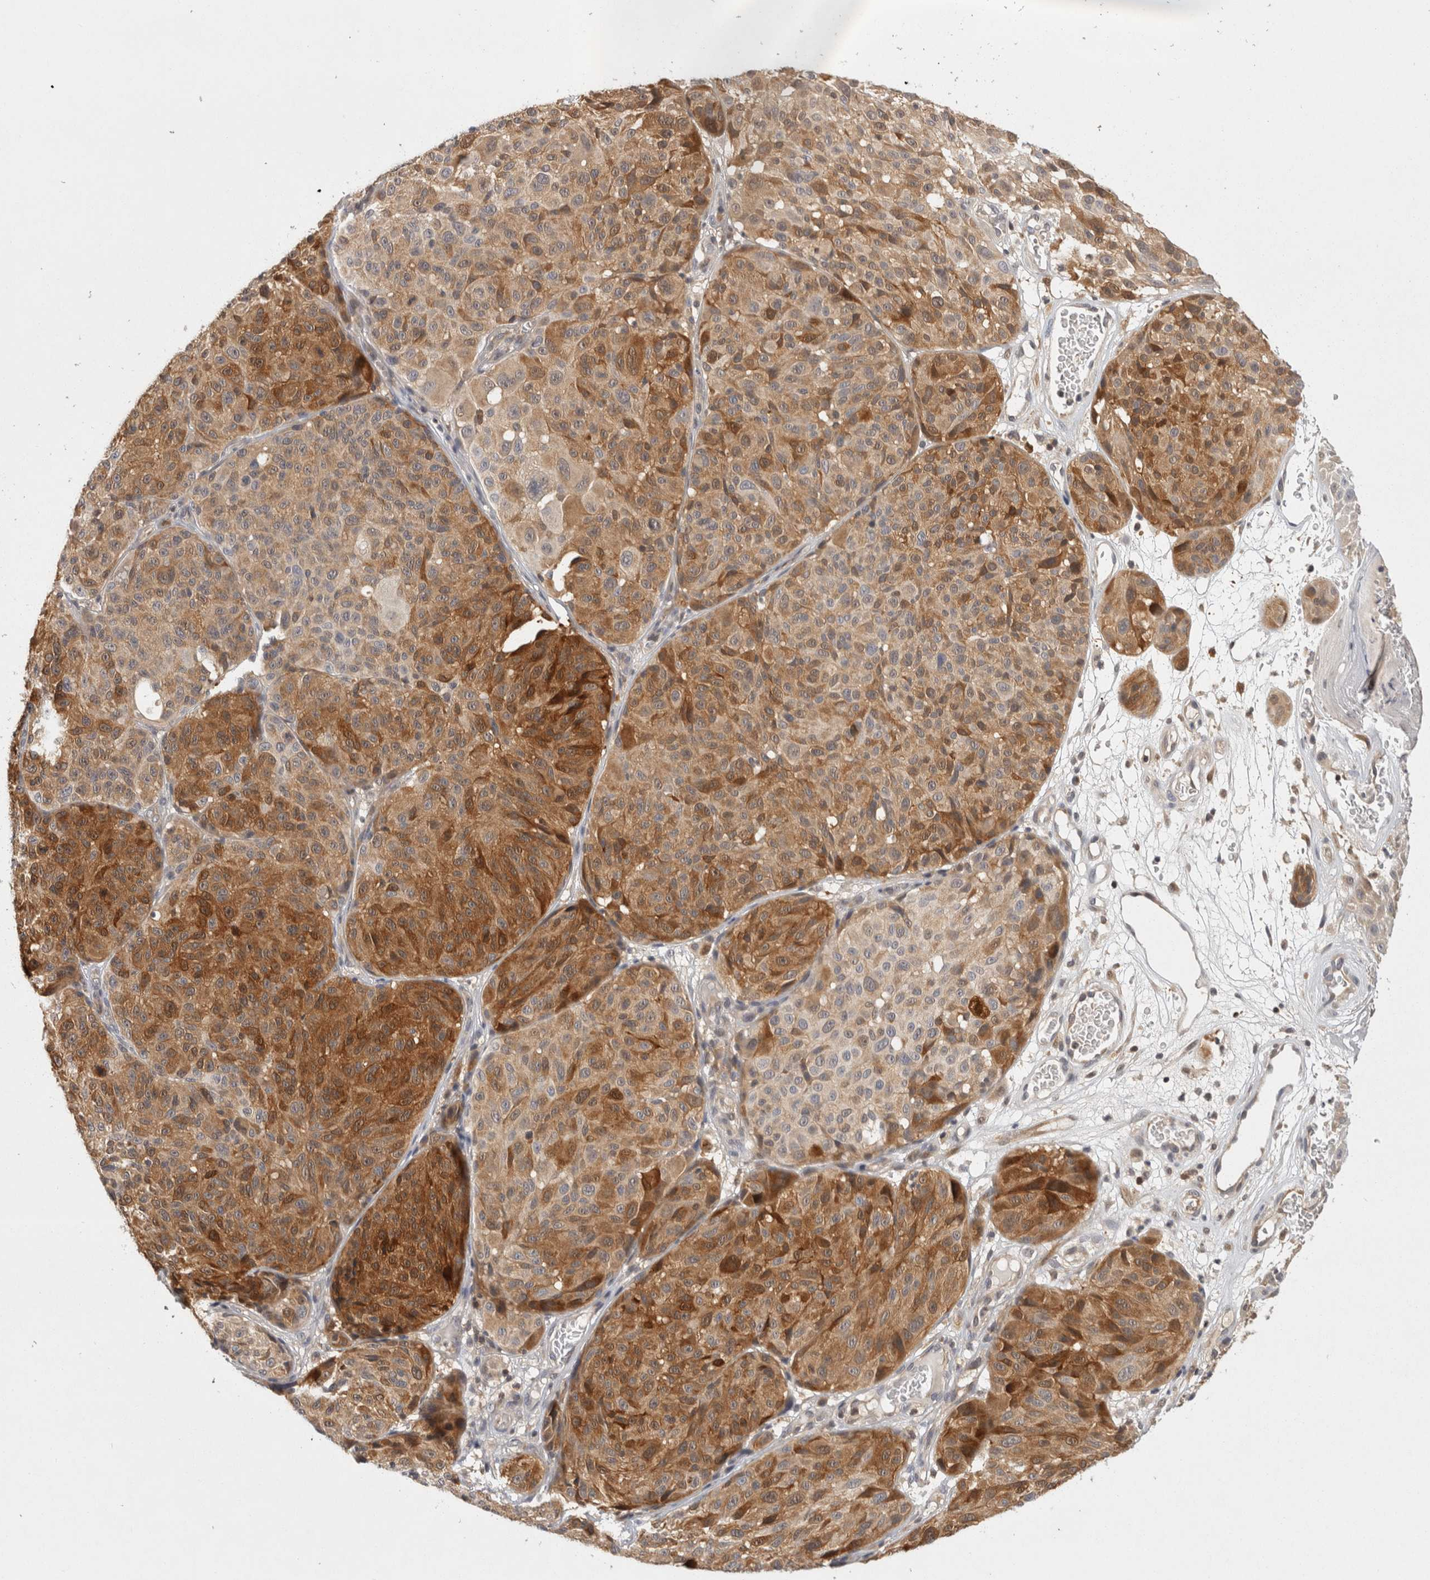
{"staining": {"intensity": "moderate", "quantity": ">75%", "location": "cytoplasmic/membranous,nuclear"}, "tissue": "melanoma", "cell_type": "Tumor cells", "image_type": "cancer", "snomed": [{"axis": "morphology", "description": "Malignant melanoma, NOS"}, {"axis": "topography", "description": "Skin"}], "caption": "Malignant melanoma stained with a brown dye displays moderate cytoplasmic/membranous and nuclear positive positivity in approximately >75% of tumor cells.", "gene": "ACAT2", "patient": {"sex": "male", "age": 83}}